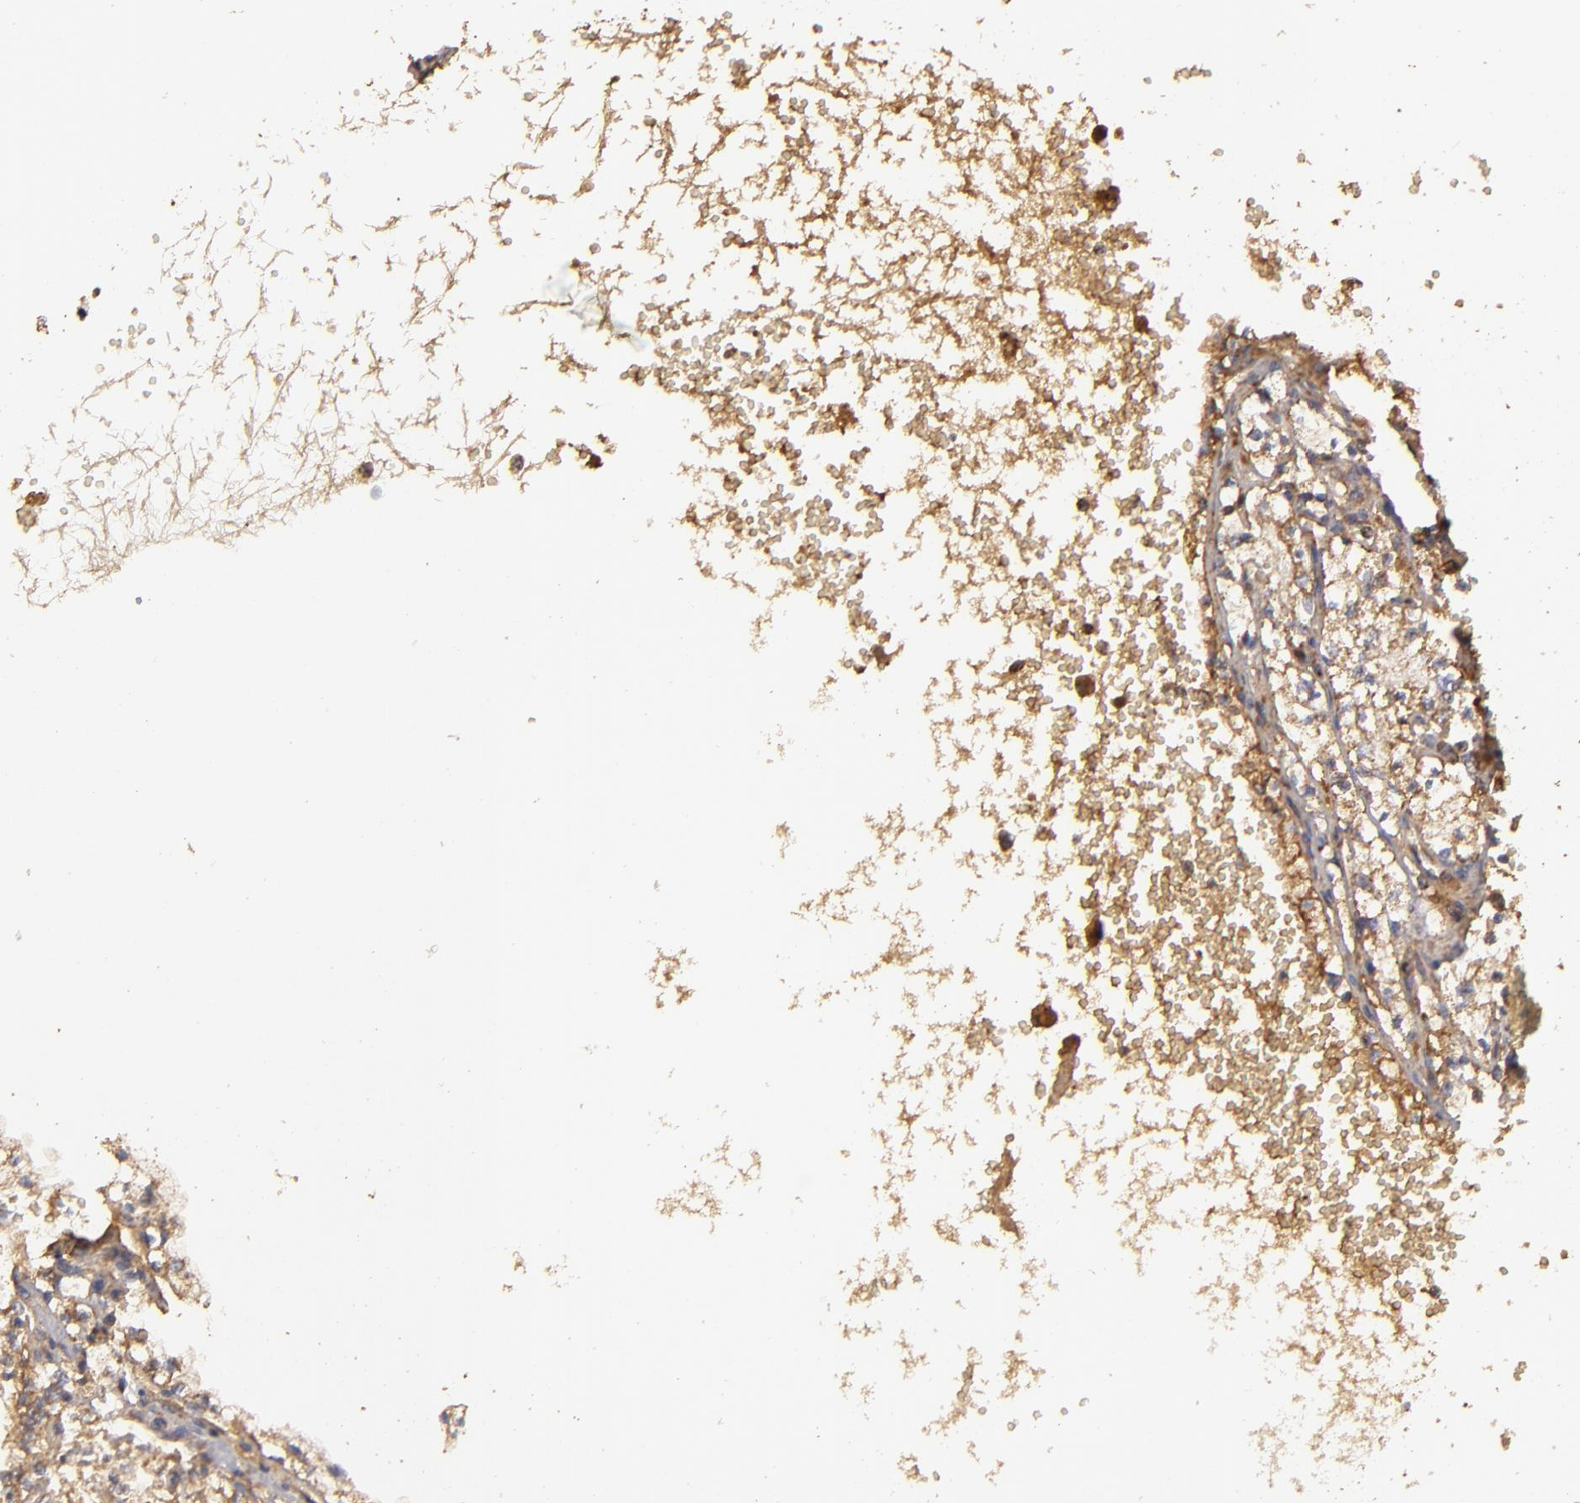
{"staining": {"intensity": "moderate", "quantity": ">75%", "location": "cytoplasmic/membranous"}, "tissue": "renal cancer", "cell_type": "Tumor cells", "image_type": "cancer", "snomed": [{"axis": "morphology", "description": "Adenocarcinoma, NOS"}, {"axis": "topography", "description": "Kidney"}], "caption": "An immunohistochemistry (IHC) image of tumor tissue is shown. Protein staining in brown labels moderate cytoplasmic/membranous positivity in adenocarcinoma (renal) within tumor cells. The staining is performed using DAB (3,3'-diaminobenzidine) brown chromogen to label protein expression. The nuclei are counter-stained blue using hematoxylin.", "gene": "CFB", "patient": {"sex": "male", "age": 61}}